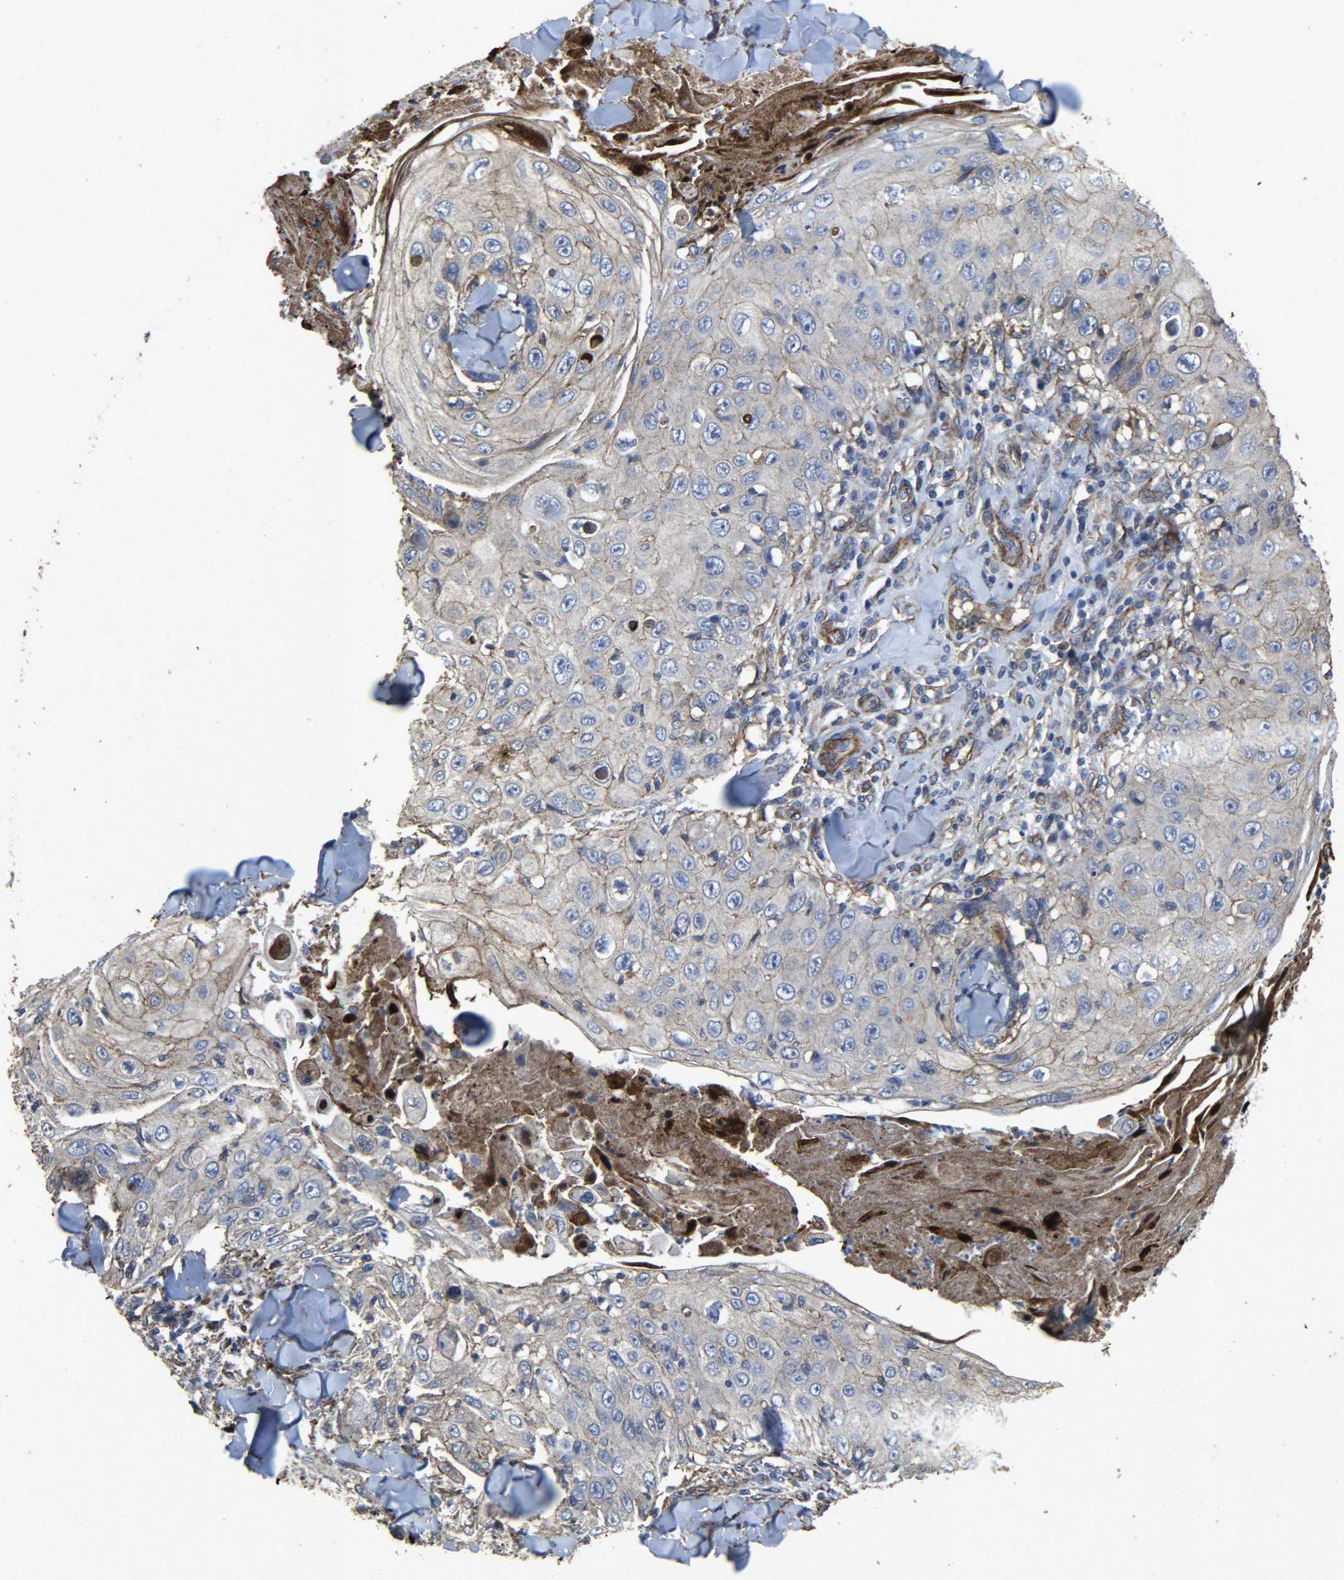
{"staining": {"intensity": "weak", "quantity": ">75%", "location": "cytoplasmic/membranous"}, "tissue": "skin cancer", "cell_type": "Tumor cells", "image_type": "cancer", "snomed": [{"axis": "morphology", "description": "Squamous cell carcinoma, NOS"}, {"axis": "topography", "description": "Skin"}], "caption": "This is a micrograph of immunohistochemistry (IHC) staining of skin squamous cell carcinoma, which shows weak positivity in the cytoplasmic/membranous of tumor cells.", "gene": "TPM4", "patient": {"sex": "male", "age": 86}}